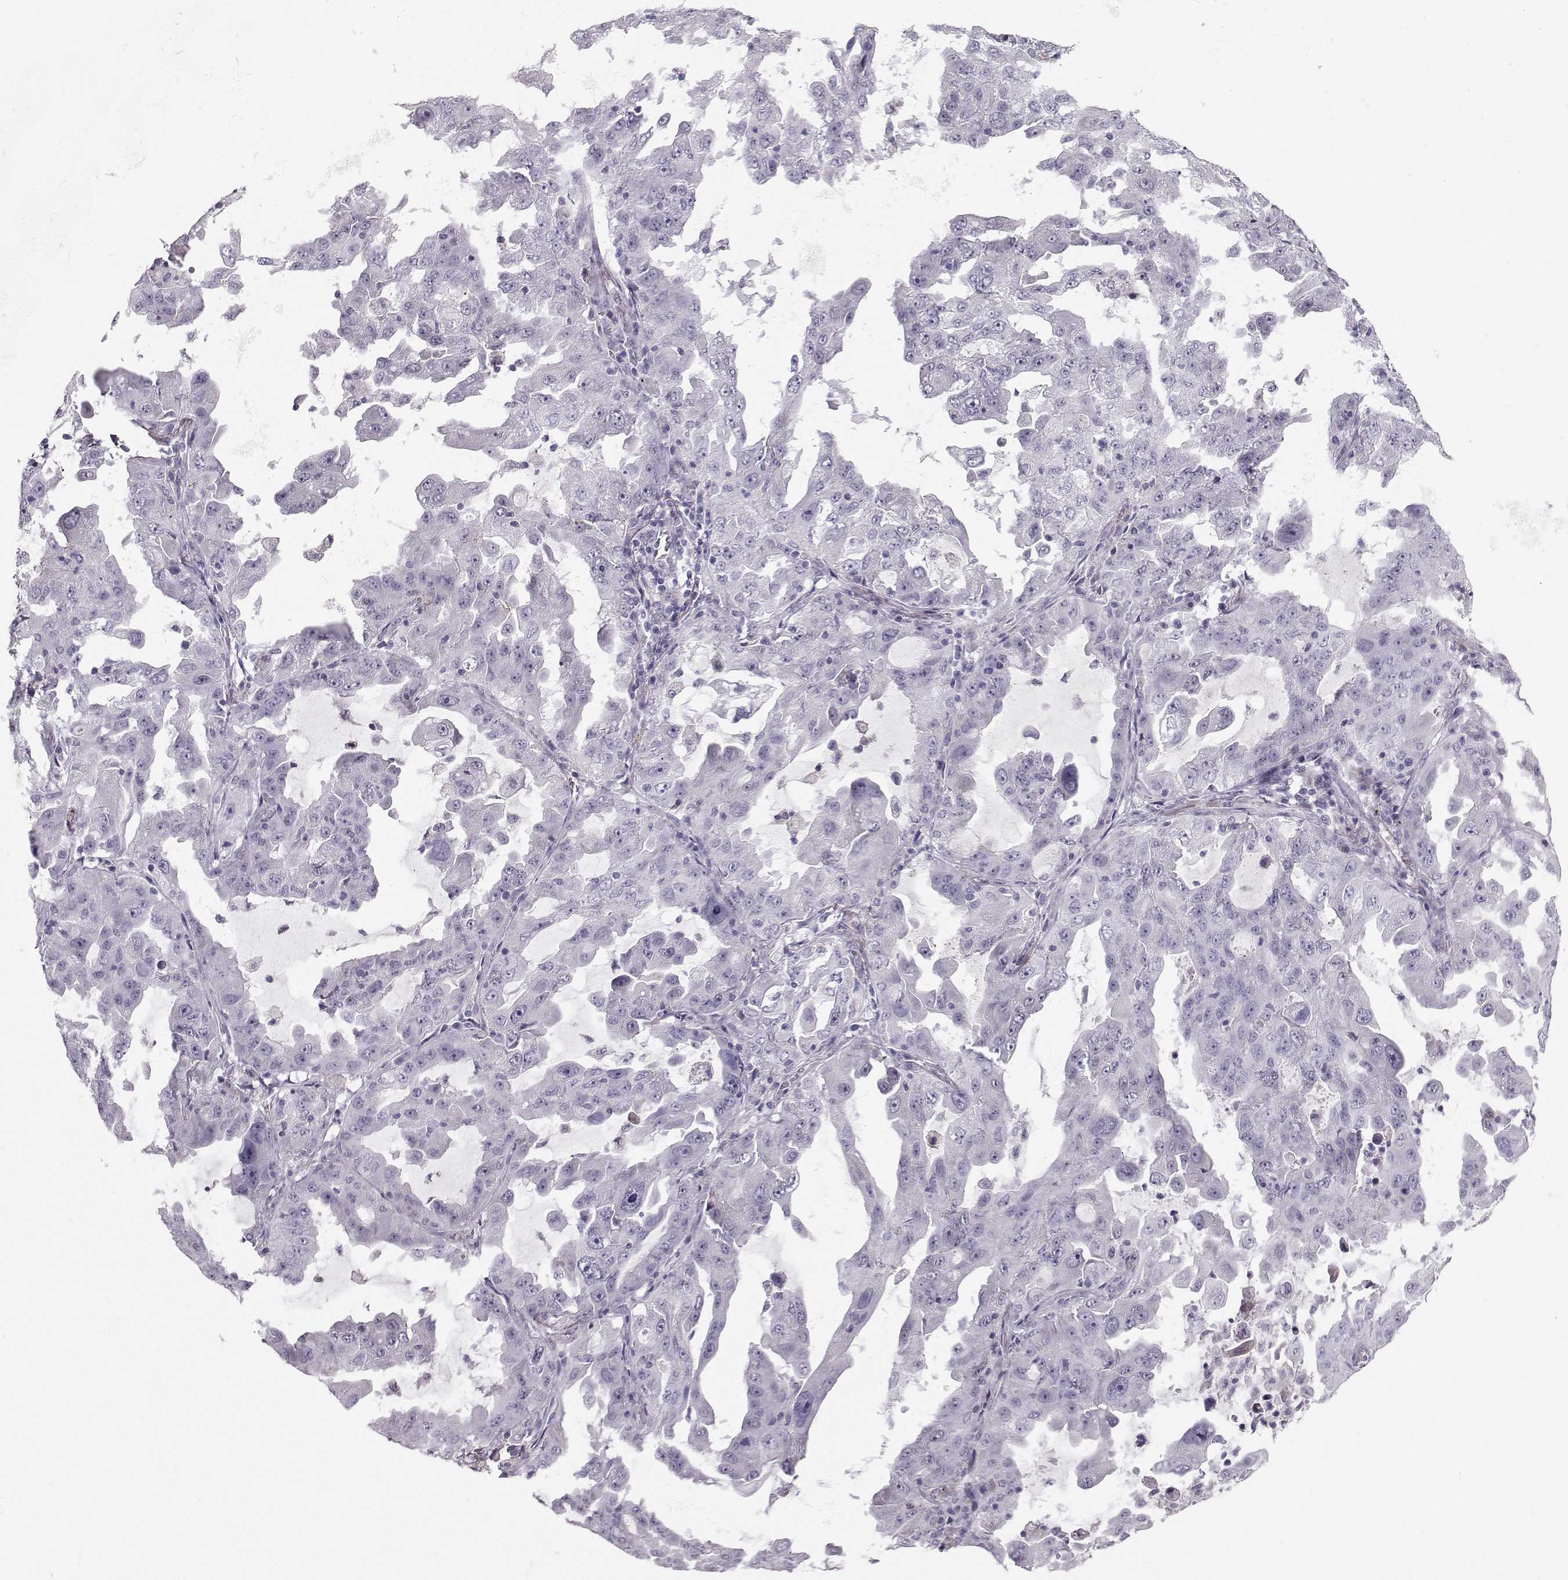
{"staining": {"intensity": "negative", "quantity": "none", "location": "none"}, "tissue": "lung cancer", "cell_type": "Tumor cells", "image_type": "cancer", "snomed": [{"axis": "morphology", "description": "Adenocarcinoma, NOS"}, {"axis": "topography", "description": "Lung"}], "caption": "Tumor cells are negative for protein expression in human lung cancer (adenocarcinoma). (DAB (3,3'-diaminobenzidine) IHC with hematoxylin counter stain).", "gene": "CASR", "patient": {"sex": "female", "age": 61}}